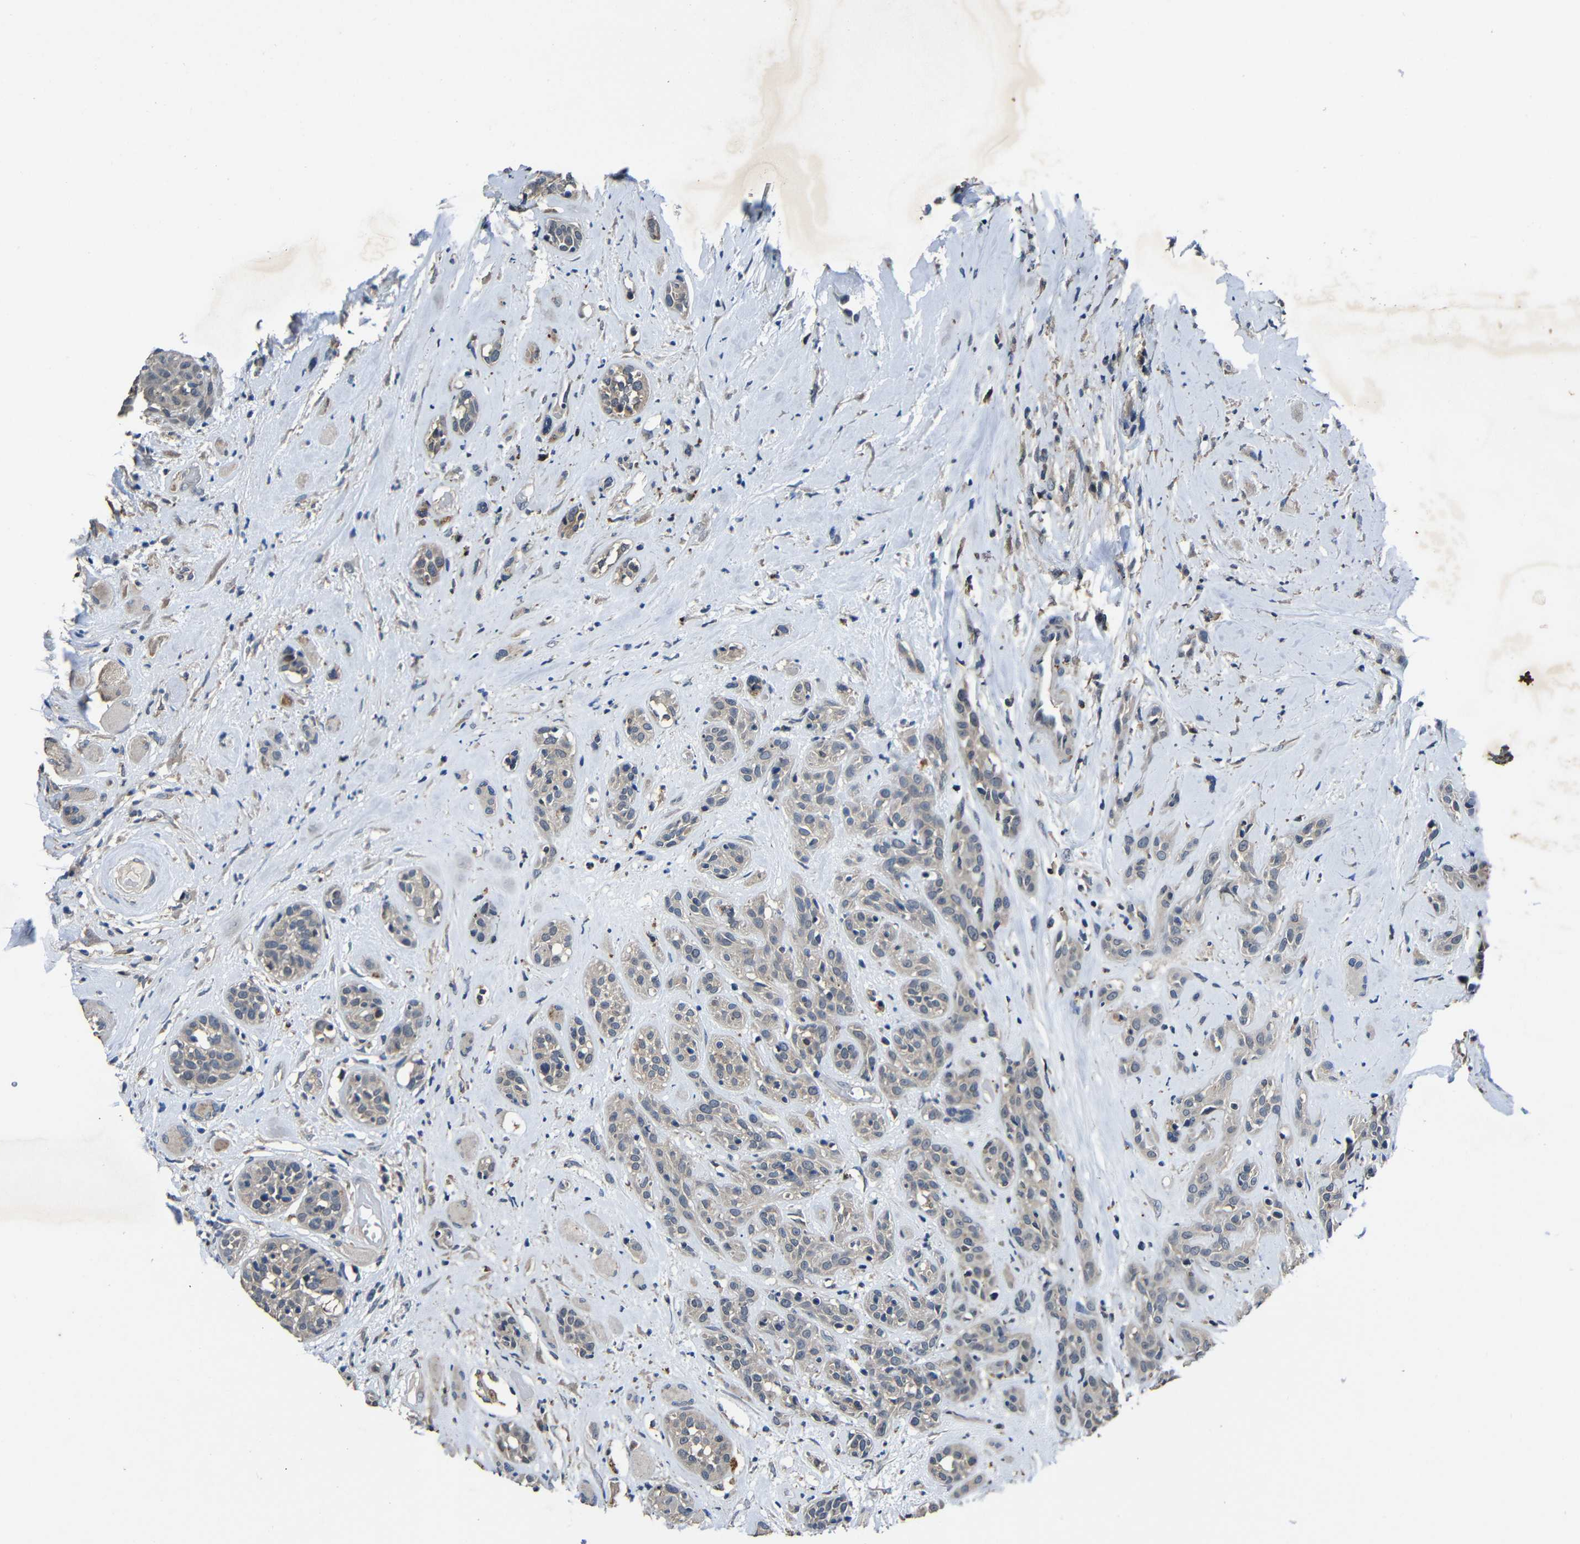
{"staining": {"intensity": "weak", "quantity": "<25%", "location": "cytoplasmic/membranous"}, "tissue": "head and neck cancer", "cell_type": "Tumor cells", "image_type": "cancer", "snomed": [{"axis": "morphology", "description": "Squamous cell carcinoma, NOS"}, {"axis": "topography", "description": "Head-Neck"}], "caption": "High power microscopy histopathology image of an immunohistochemistry micrograph of head and neck cancer, revealing no significant positivity in tumor cells.", "gene": "C6orf89", "patient": {"sex": "male", "age": 62}}